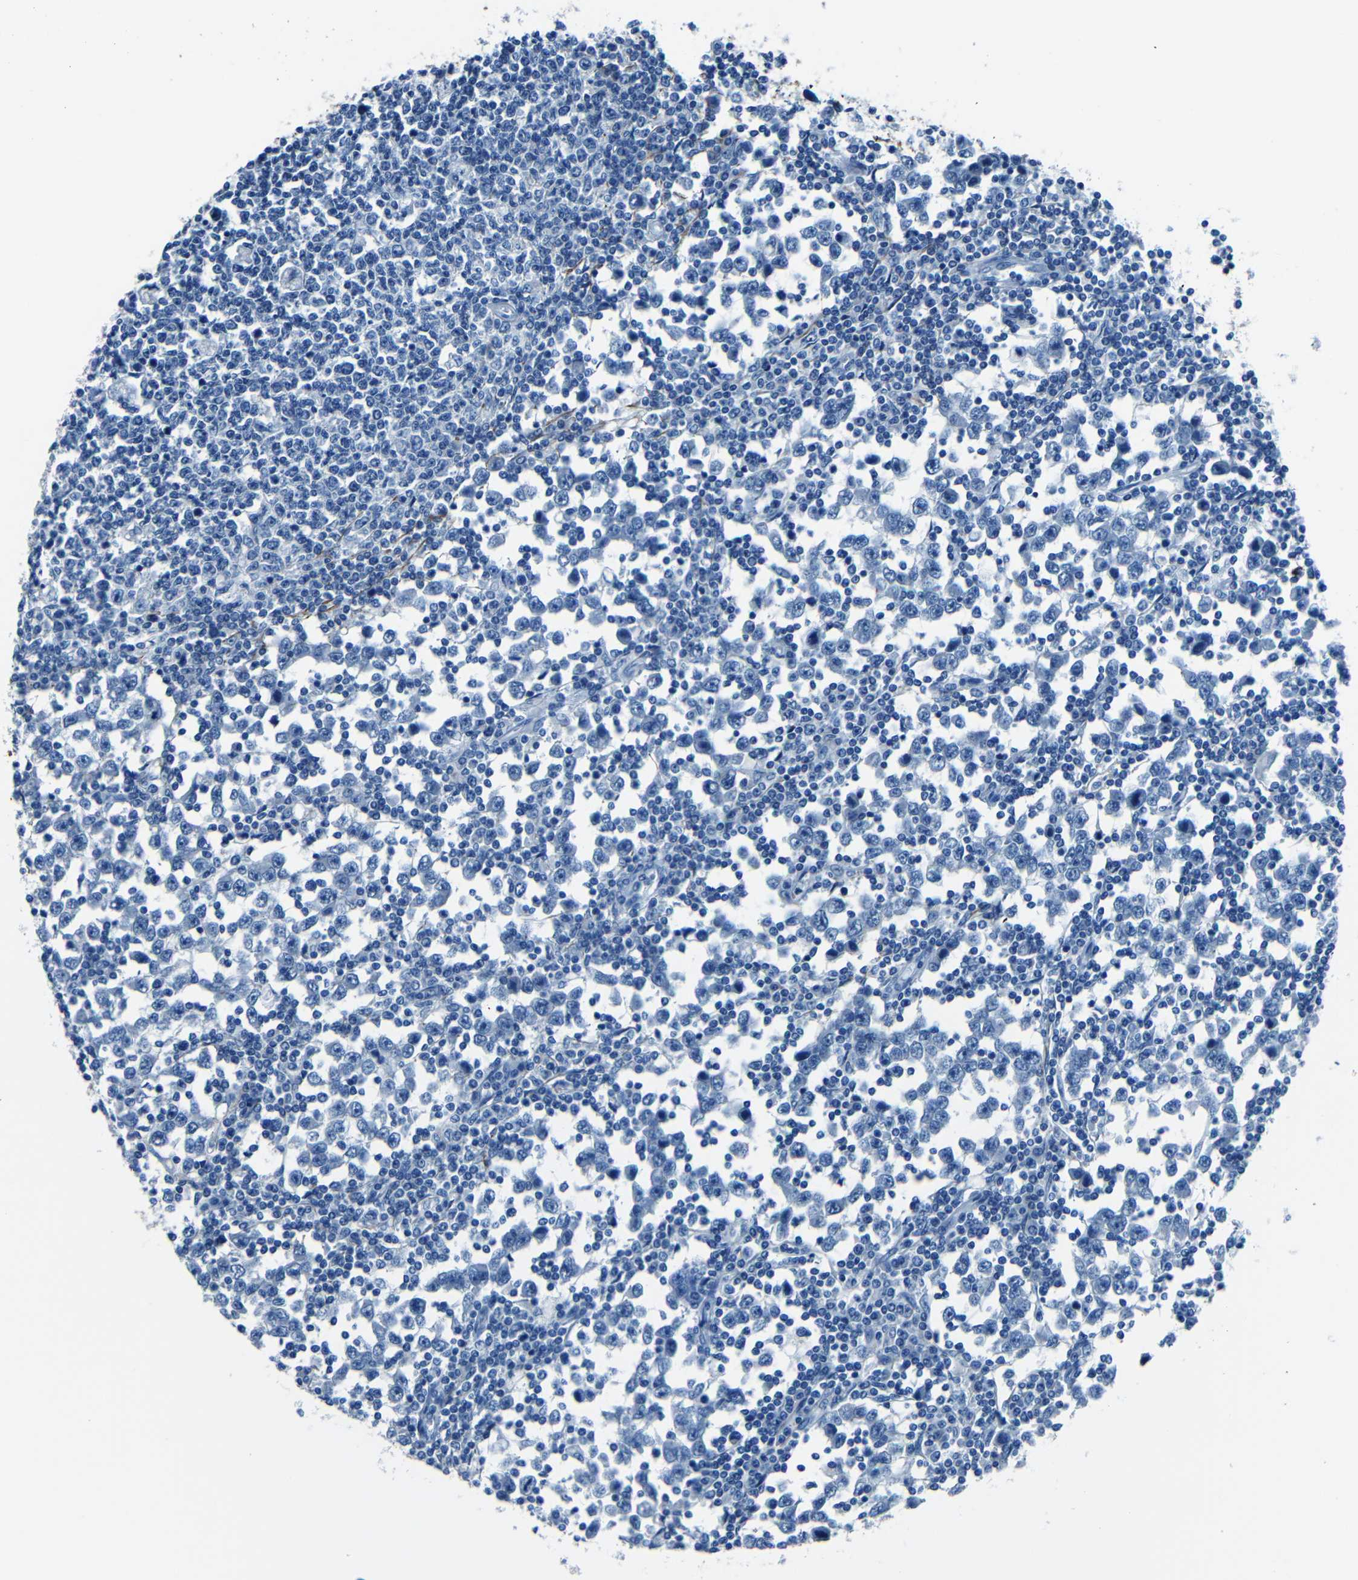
{"staining": {"intensity": "negative", "quantity": "none", "location": "none"}, "tissue": "testis cancer", "cell_type": "Tumor cells", "image_type": "cancer", "snomed": [{"axis": "morphology", "description": "Seminoma, NOS"}, {"axis": "topography", "description": "Testis"}], "caption": "Immunohistochemistry photomicrograph of human testis seminoma stained for a protein (brown), which reveals no positivity in tumor cells.", "gene": "FBN2", "patient": {"sex": "male", "age": 65}}